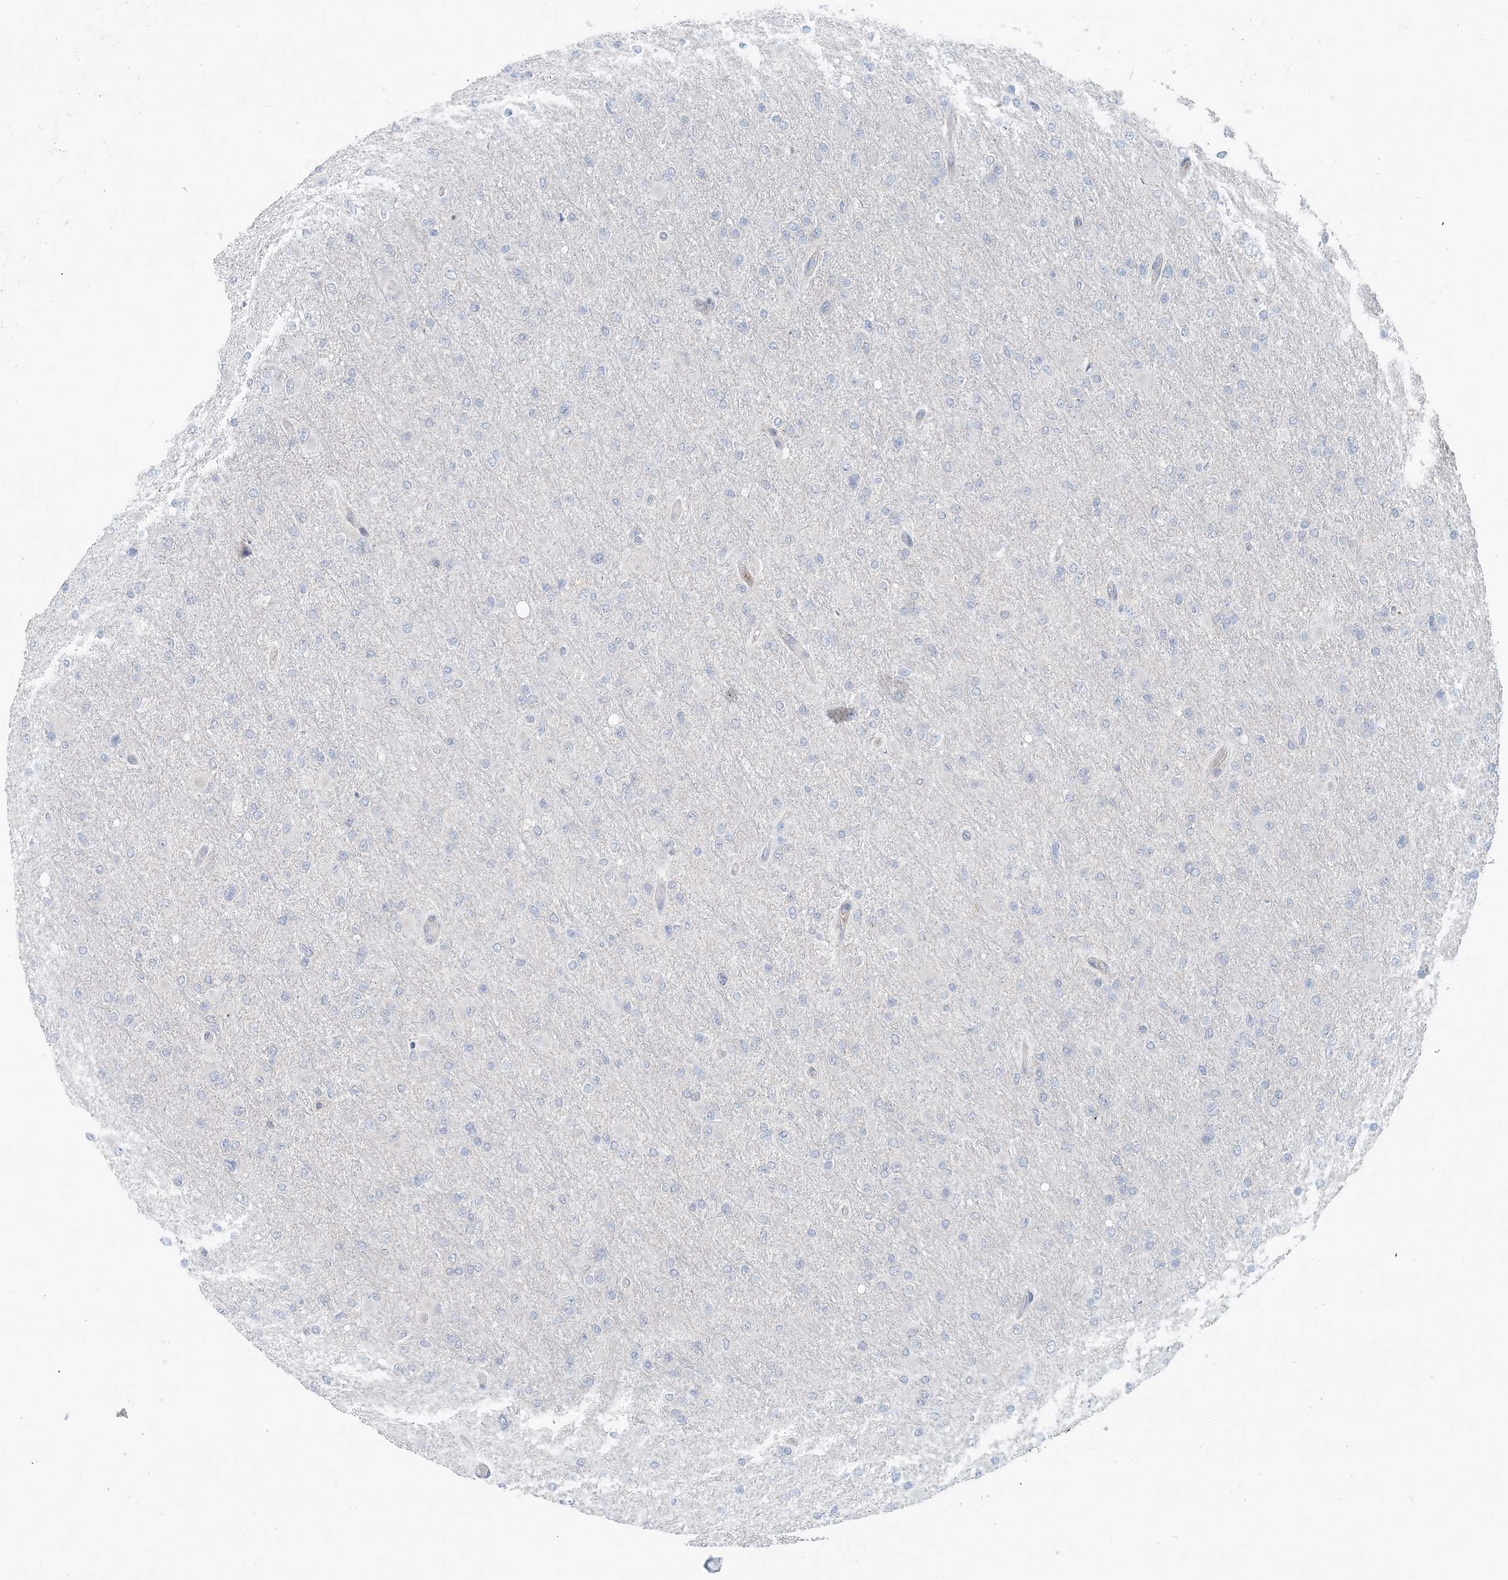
{"staining": {"intensity": "negative", "quantity": "none", "location": "none"}, "tissue": "glioma", "cell_type": "Tumor cells", "image_type": "cancer", "snomed": [{"axis": "morphology", "description": "Glioma, malignant, High grade"}, {"axis": "topography", "description": "Cerebral cortex"}], "caption": "This is a micrograph of immunohistochemistry staining of glioma, which shows no expression in tumor cells. (DAB IHC with hematoxylin counter stain).", "gene": "NAA11", "patient": {"sex": "female", "age": 36}}